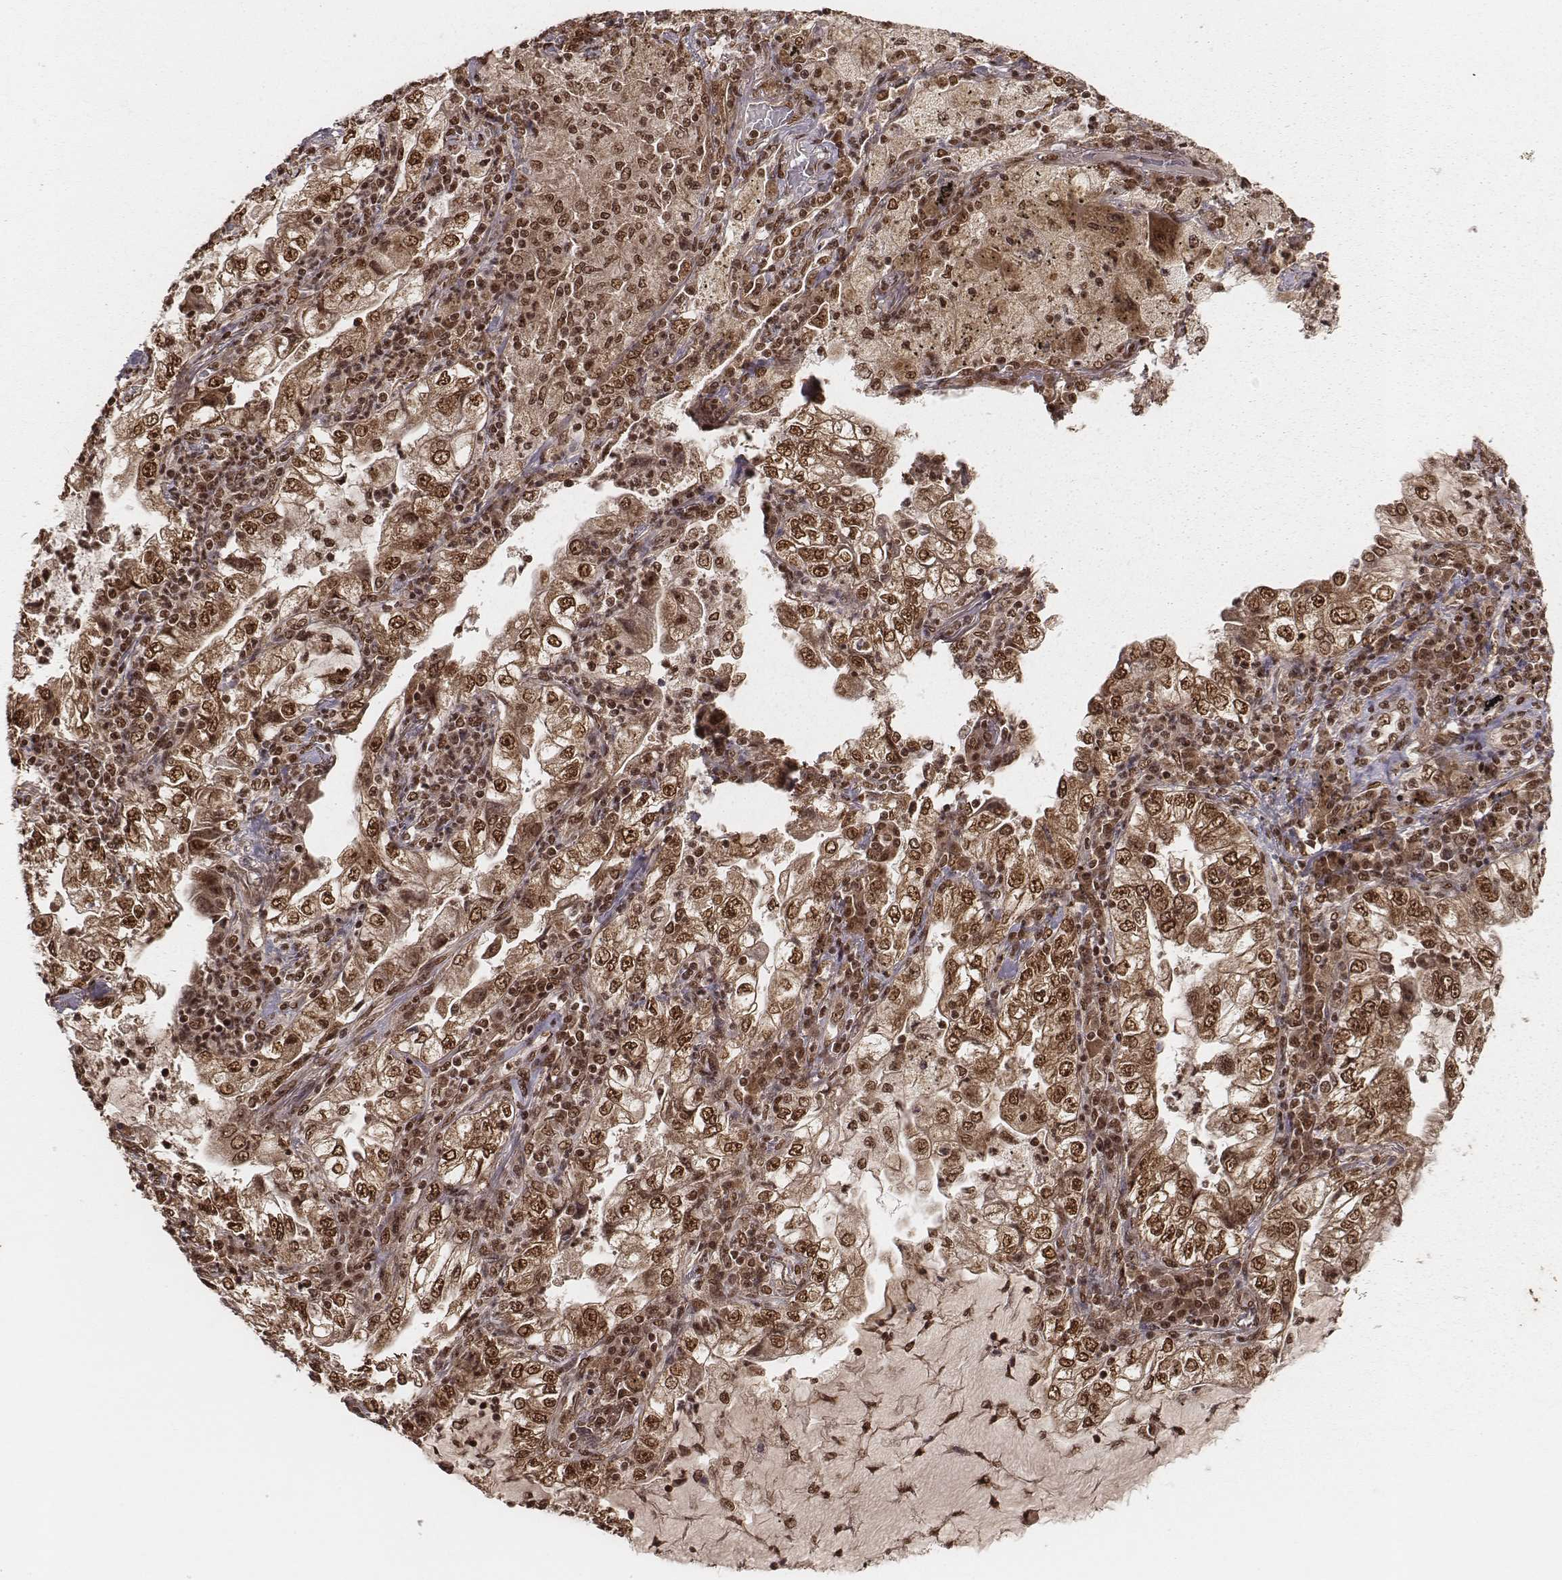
{"staining": {"intensity": "strong", "quantity": ">75%", "location": "cytoplasmic/membranous,nuclear"}, "tissue": "lung cancer", "cell_type": "Tumor cells", "image_type": "cancer", "snomed": [{"axis": "morphology", "description": "Adenocarcinoma, NOS"}, {"axis": "topography", "description": "Lung"}], "caption": "A high-resolution image shows immunohistochemistry staining of lung adenocarcinoma, which reveals strong cytoplasmic/membranous and nuclear positivity in approximately >75% of tumor cells. The protein of interest is stained brown, and the nuclei are stained in blue (DAB (3,3'-diaminobenzidine) IHC with brightfield microscopy, high magnification).", "gene": "NFX1", "patient": {"sex": "female", "age": 73}}